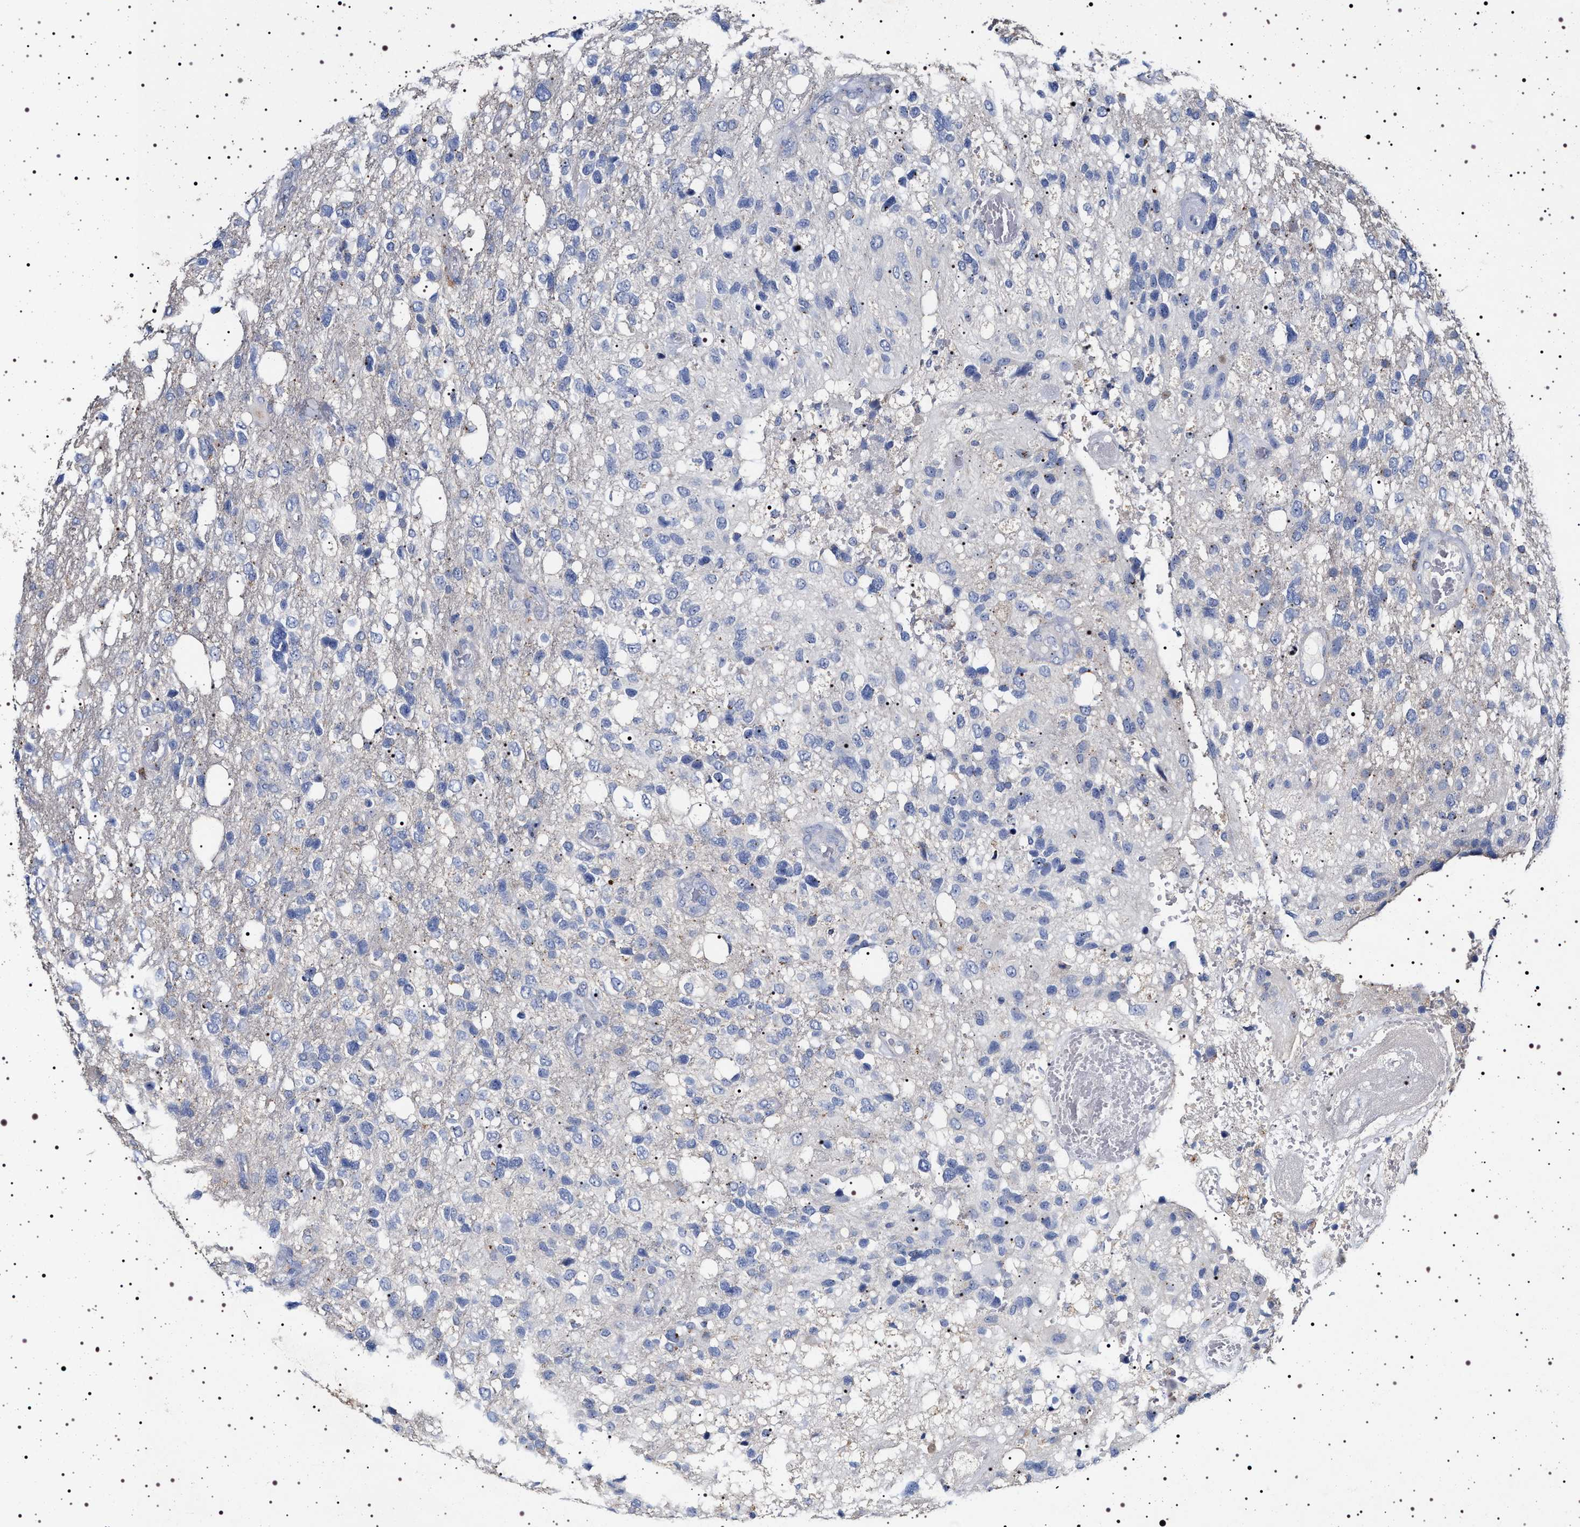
{"staining": {"intensity": "negative", "quantity": "none", "location": "none"}, "tissue": "glioma", "cell_type": "Tumor cells", "image_type": "cancer", "snomed": [{"axis": "morphology", "description": "Glioma, malignant, High grade"}, {"axis": "topography", "description": "Brain"}], "caption": "Tumor cells are negative for brown protein staining in malignant glioma (high-grade).", "gene": "NAALADL2", "patient": {"sex": "female", "age": 58}}